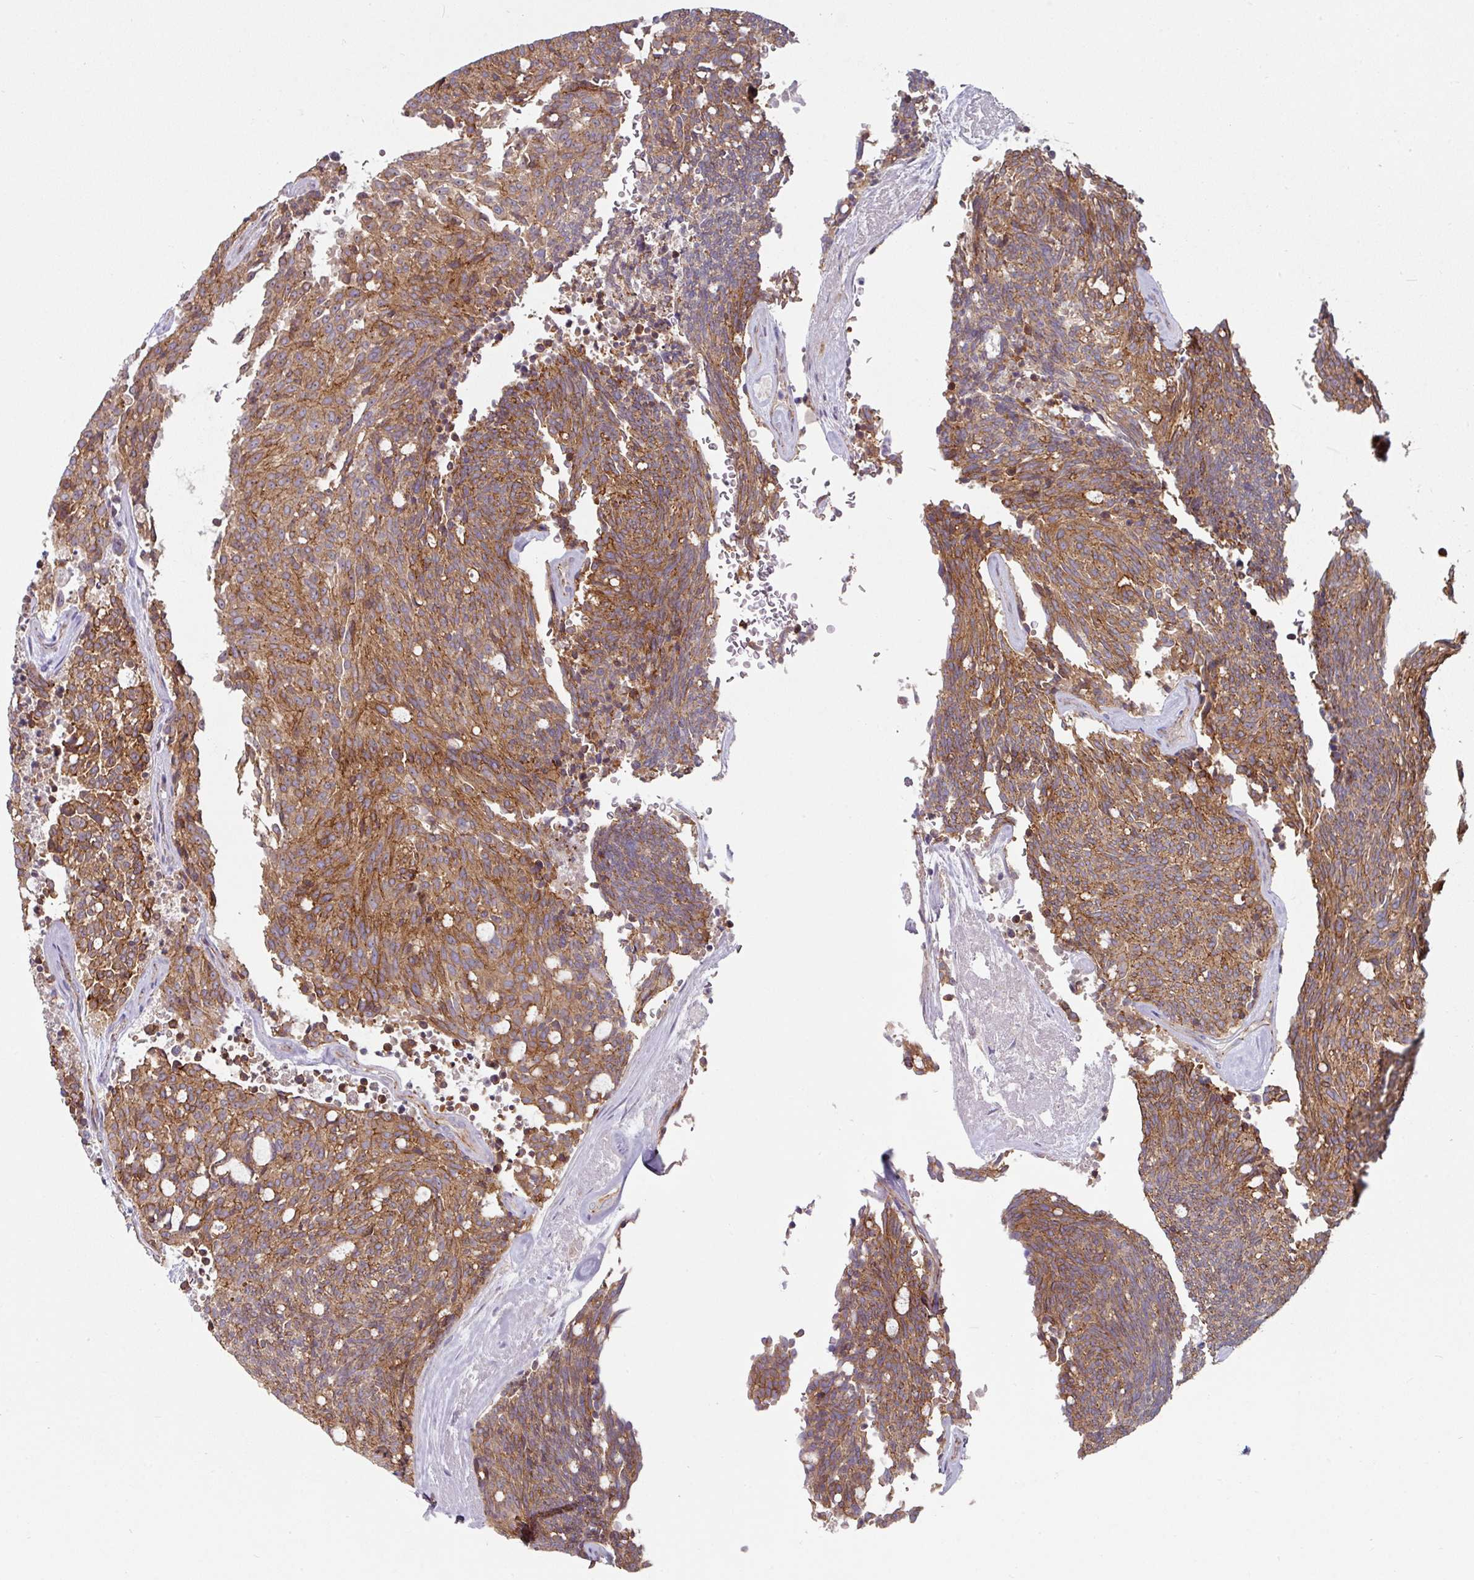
{"staining": {"intensity": "moderate", "quantity": ">75%", "location": "cytoplasmic/membranous"}, "tissue": "carcinoid", "cell_type": "Tumor cells", "image_type": "cancer", "snomed": [{"axis": "morphology", "description": "Carcinoid, malignant, NOS"}, {"axis": "topography", "description": "Pancreas"}], "caption": "A medium amount of moderate cytoplasmic/membranous positivity is seen in about >75% of tumor cells in carcinoid tissue.", "gene": "JUP", "patient": {"sex": "female", "age": 54}}